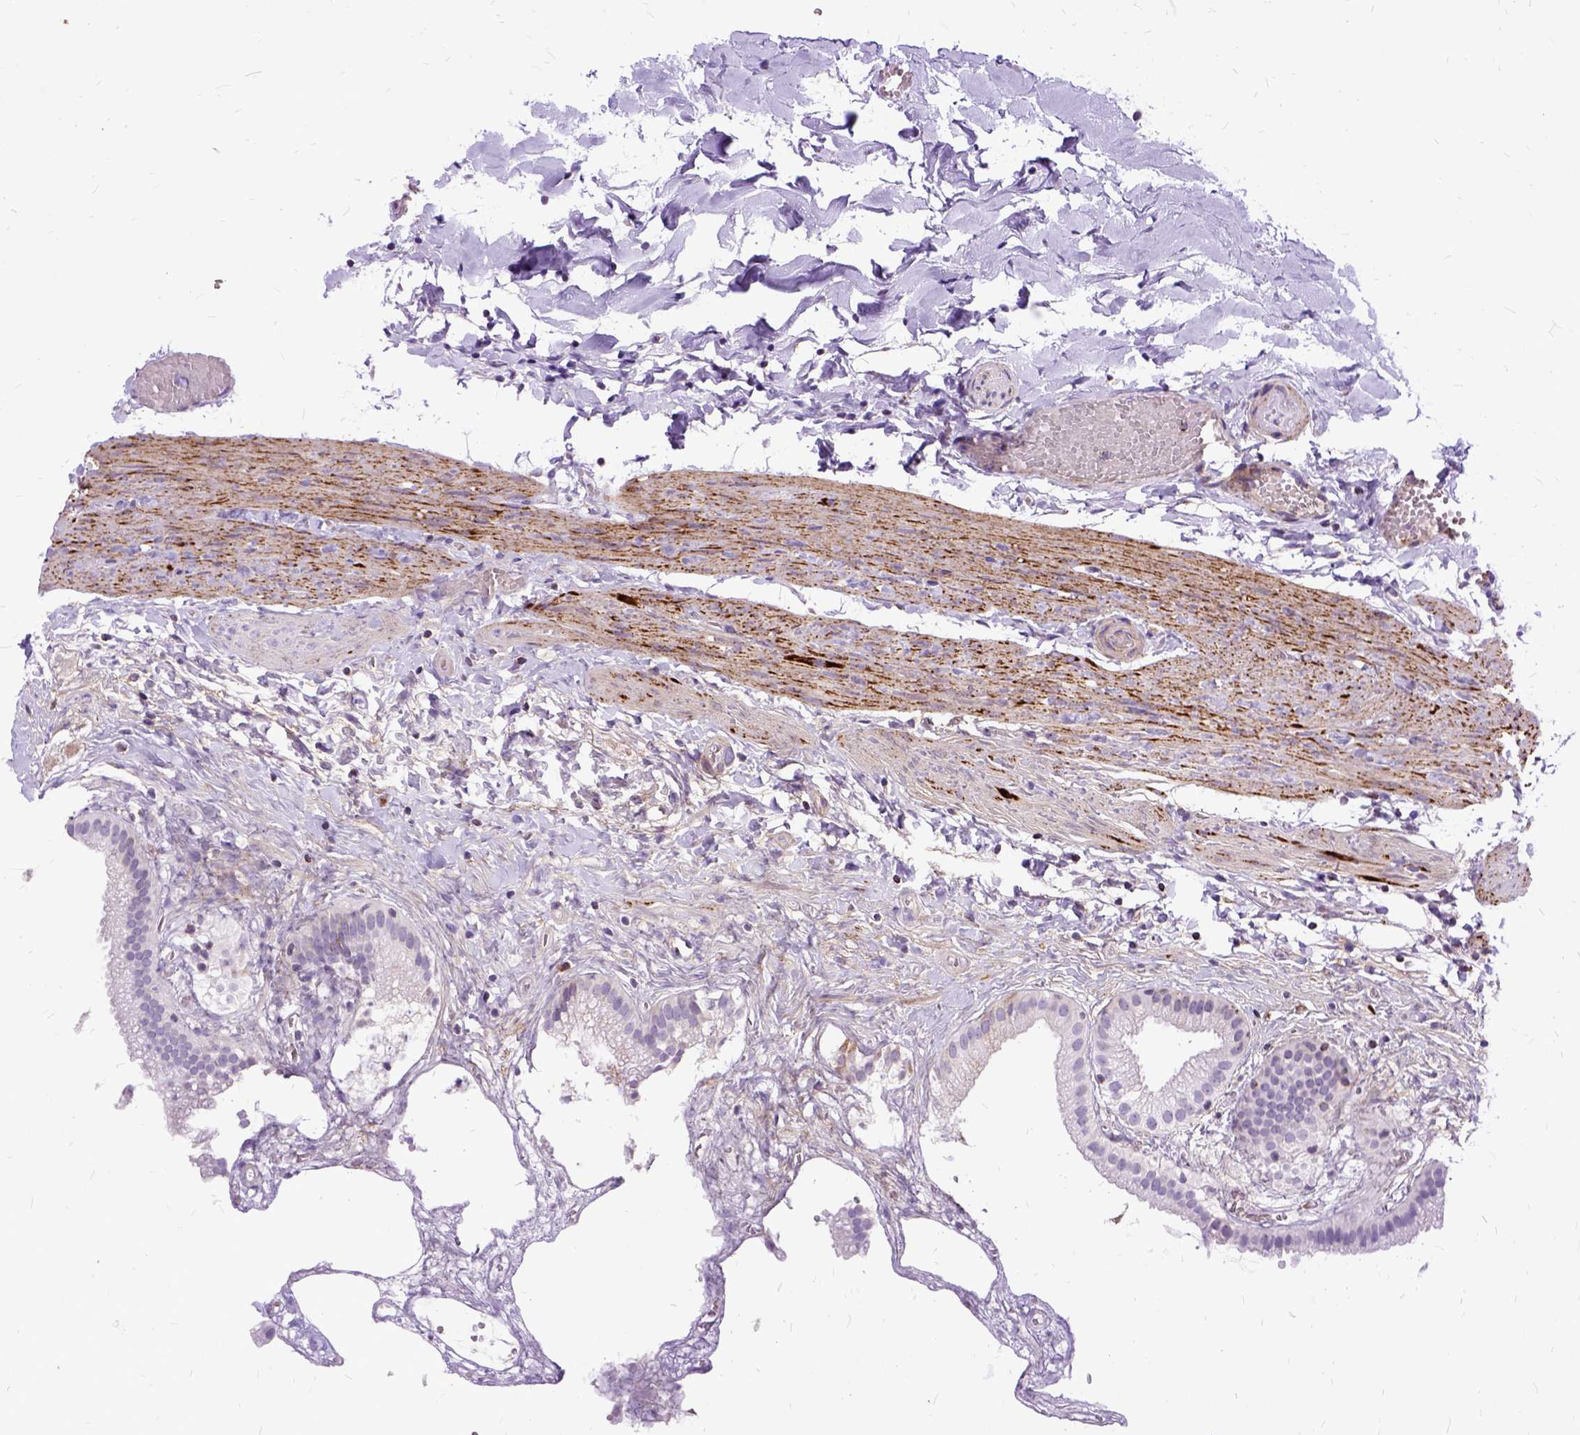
{"staining": {"intensity": "negative", "quantity": "none", "location": "none"}, "tissue": "gallbladder", "cell_type": "Glandular cells", "image_type": "normal", "snomed": [{"axis": "morphology", "description": "Normal tissue, NOS"}, {"axis": "topography", "description": "Gallbladder"}], "caption": "Image shows no protein staining in glandular cells of benign gallbladder.", "gene": "OXCT1", "patient": {"sex": "female", "age": 63}}